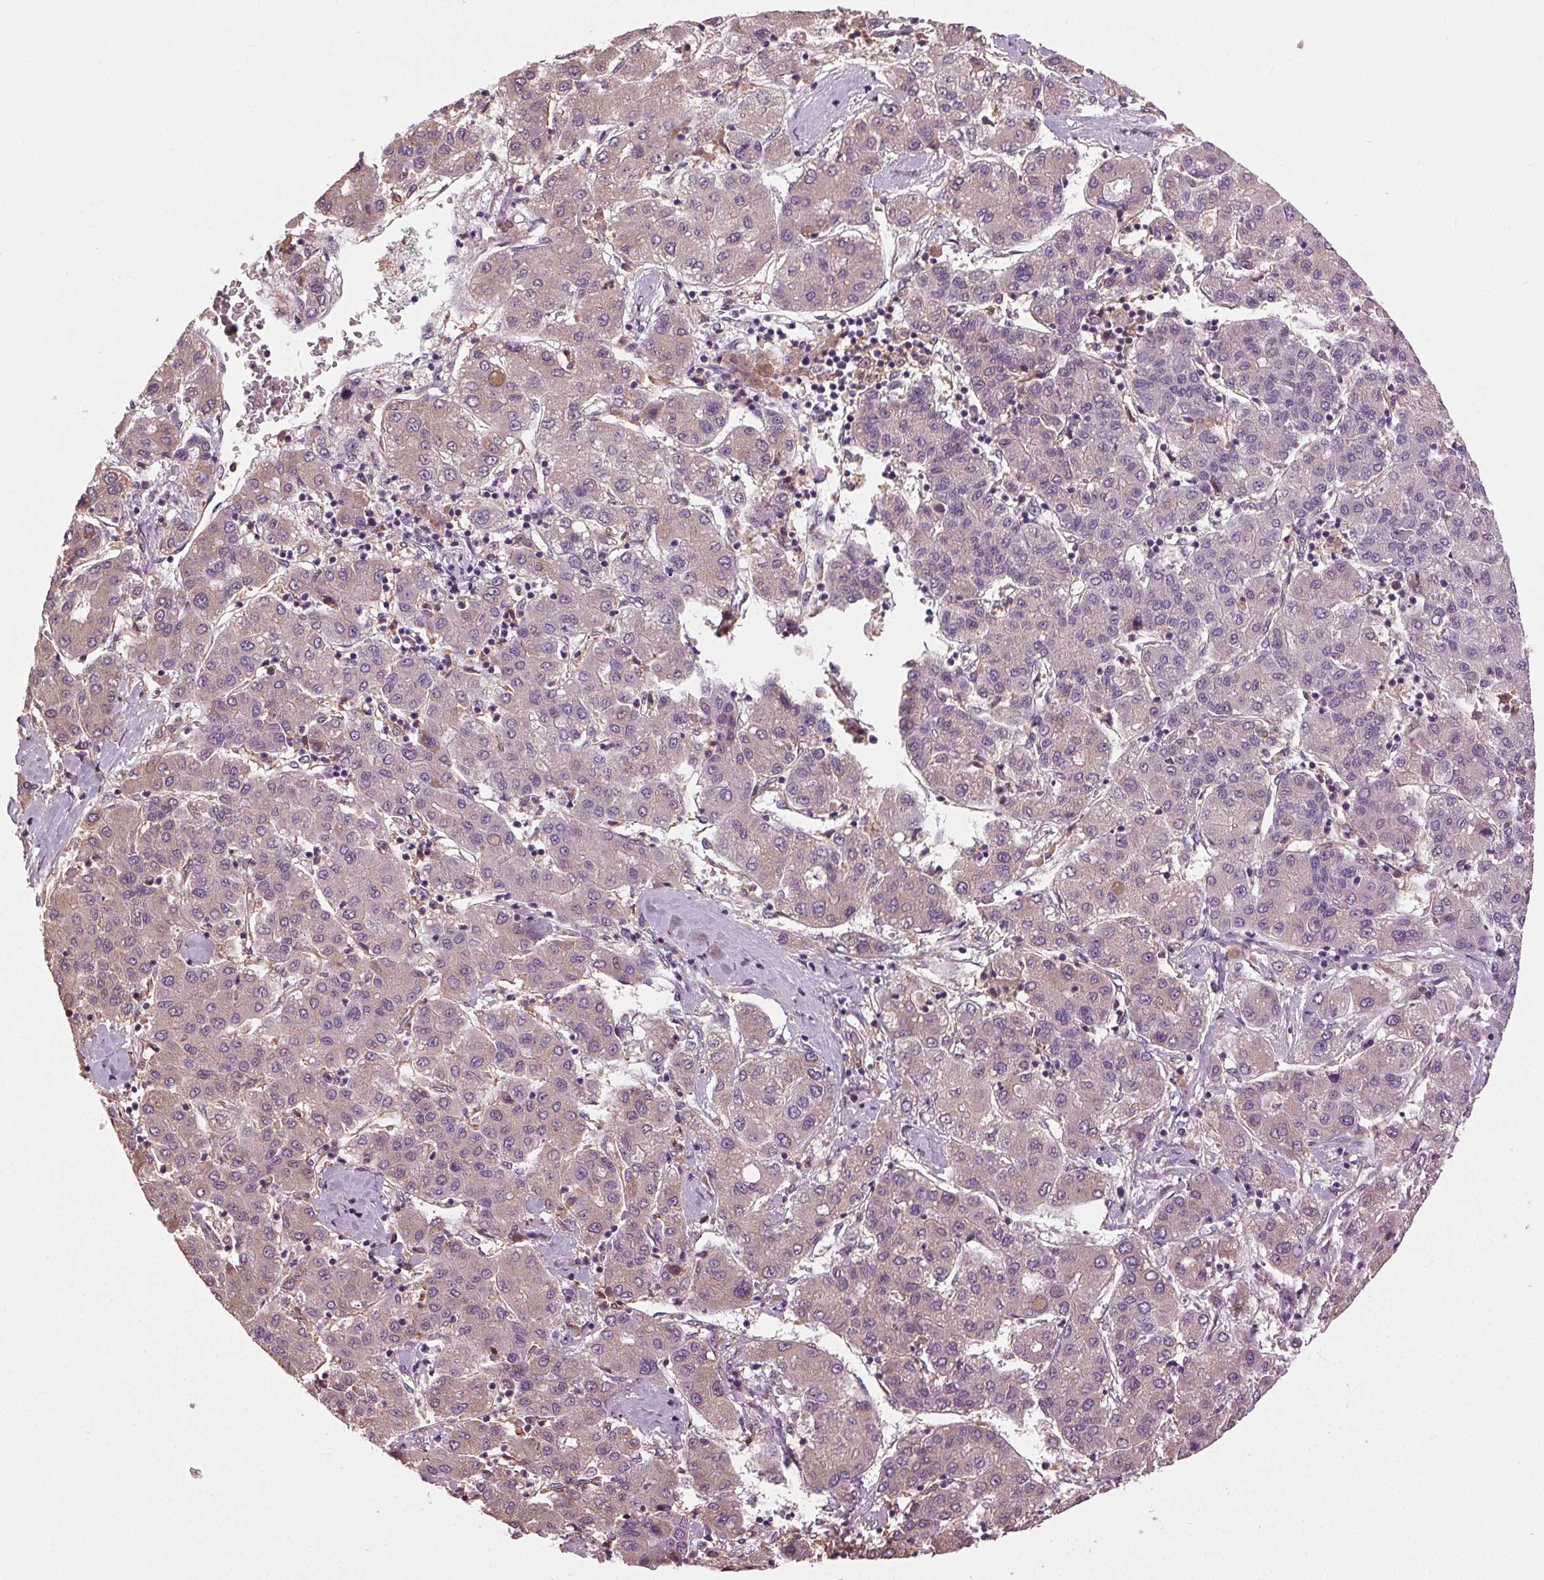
{"staining": {"intensity": "negative", "quantity": "none", "location": "none"}, "tissue": "liver cancer", "cell_type": "Tumor cells", "image_type": "cancer", "snomed": [{"axis": "morphology", "description": "Carcinoma, Hepatocellular, NOS"}, {"axis": "topography", "description": "Liver"}], "caption": "This is an IHC photomicrograph of hepatocellular carcinoma (liver). There is no positivity in tumor cells.", "gene": "BSDC1", "patient": {"sex": "male", "age": 65}}